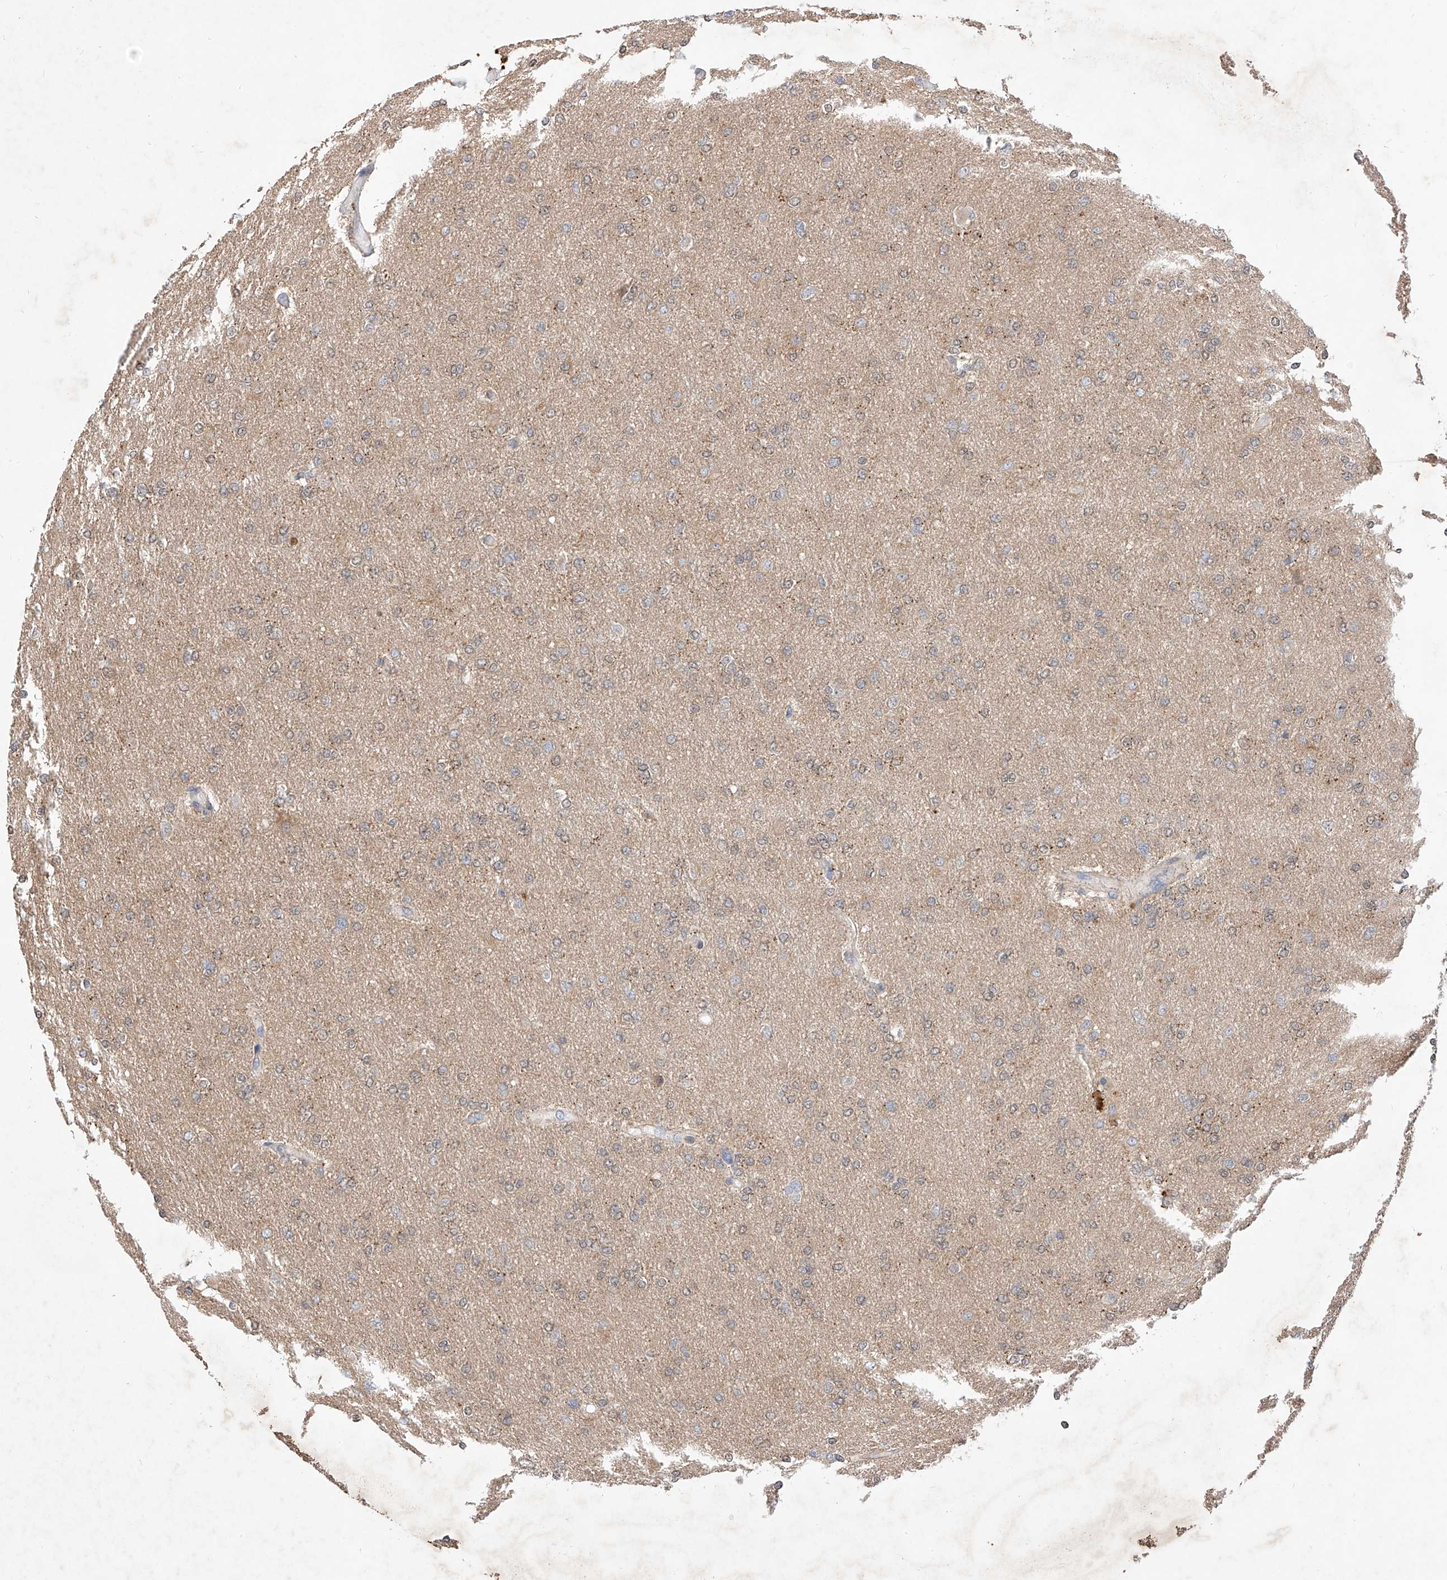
{"staining": {"intensity": "weak", "quantity": ">75%", "location": "cytoplasmic/membranous,nuclear"}, "tissue": "glioma", "cell_type": "Tumor cells", "image_type": "cancer", "snomed": [{"axis": "morphology", "description": "Glioma, malignant, High grade"}, {"axis": "topography", "description": "Cerebral cortex"}], "caption": "Glioma stained with DAB (3,3'-diaminobenzidine) immunohistochemistry exhibits low levels of weak cytoplasmic/membranous and nuclear expression in approximately >75% of tumor cells.", "gene": "ZSCAN4", "patient": {"sex": "female", "age": 36}}